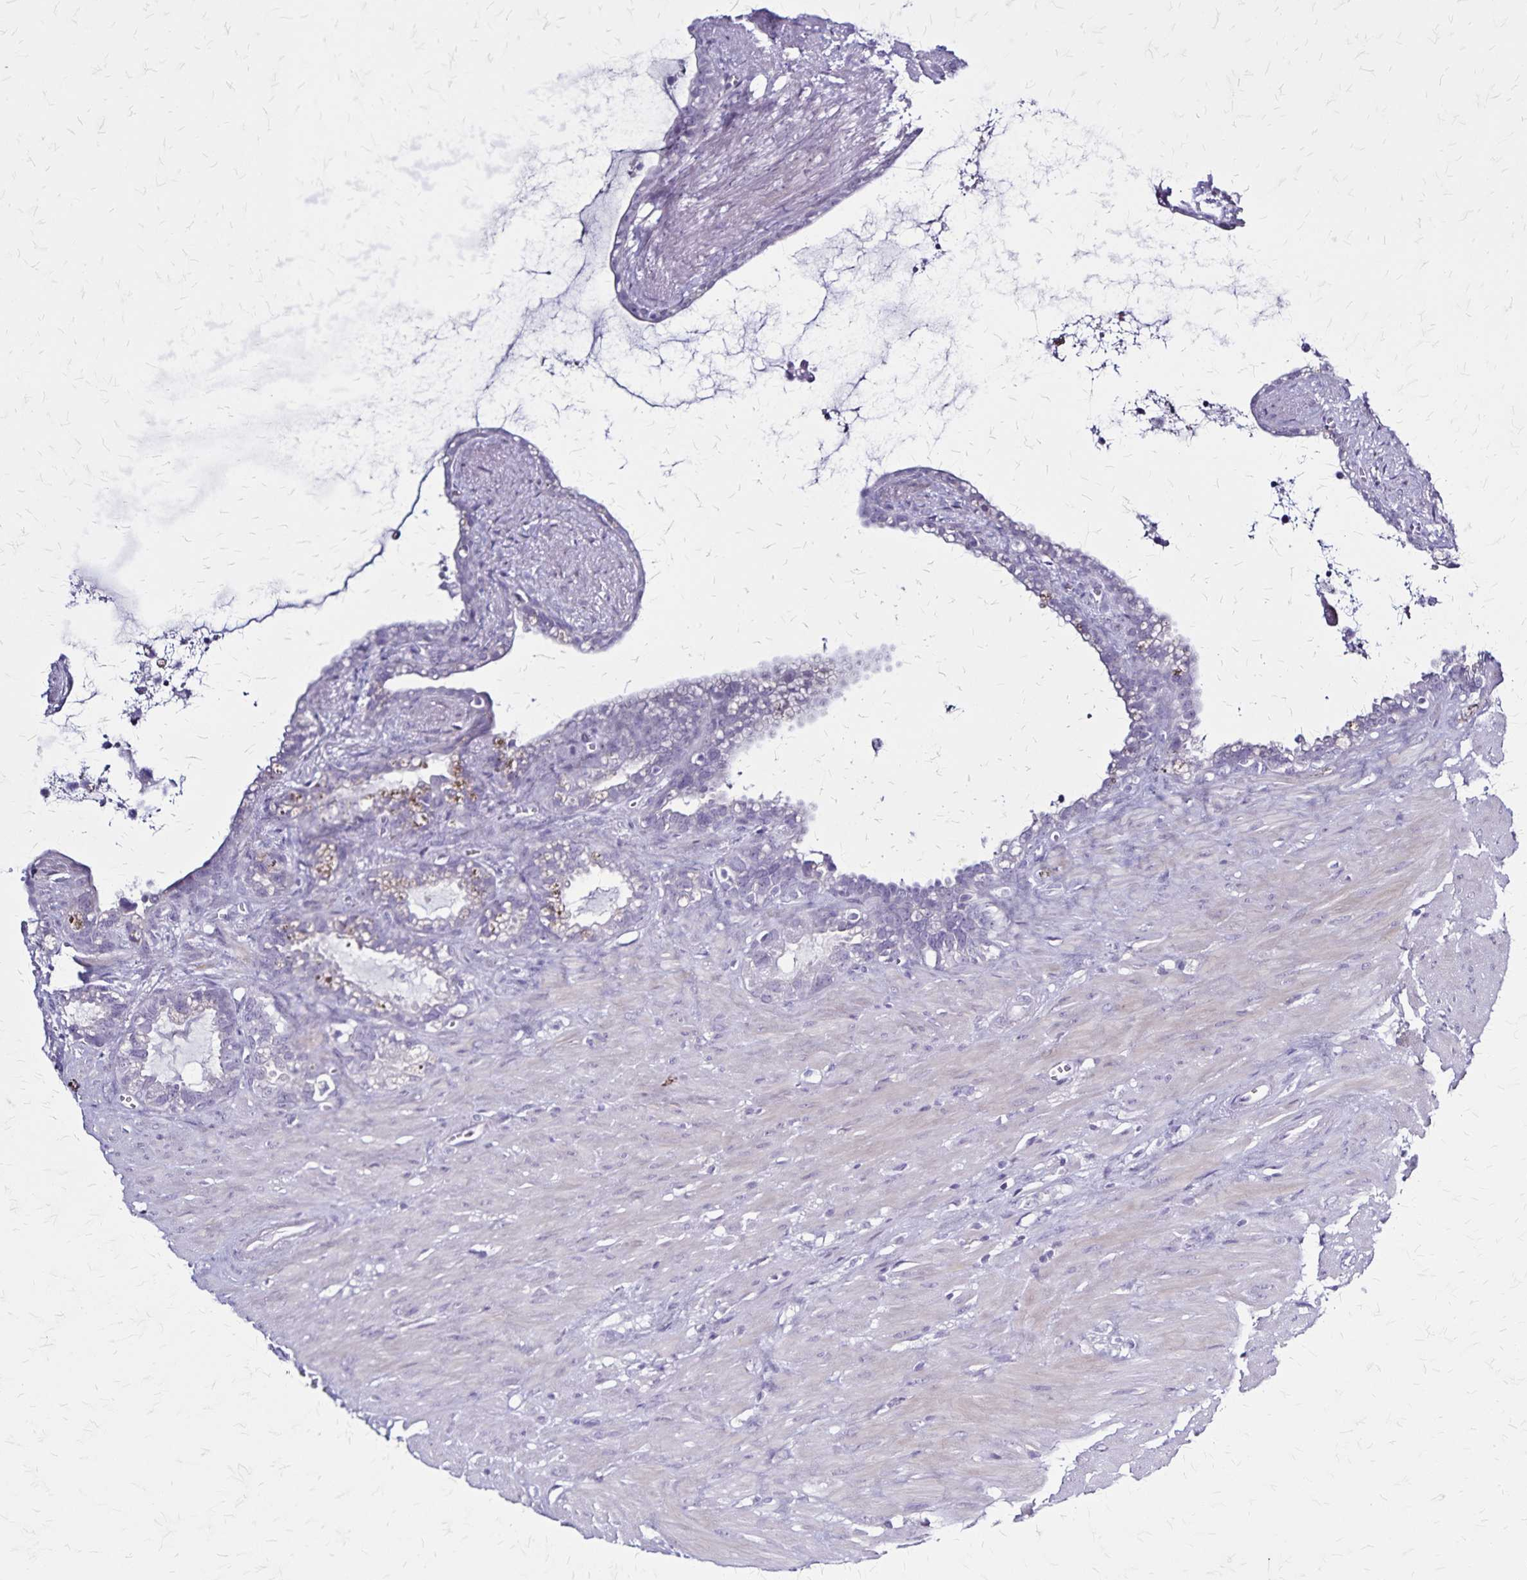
{"staining": {"intensity": "negative", "quantity": "none", "location": "none"}, "tissue": "seminal vesicle", "cell_type": "Glandular cells", "image_type": "normal", "snomed": [{"axis": "morphology", "description": "Normal tissue, NOS"}, {"axis": "topography", "description": "Seminal veicle"}], "caption": "Glandular cells show no significant positivity in normal seminal vesicle. (DAB (3,3'-diaminobenzidine) immunohistochemistry, high magnification).", "gene": "PLXNA4", "patient": {"sex": "male", "age": 76}}